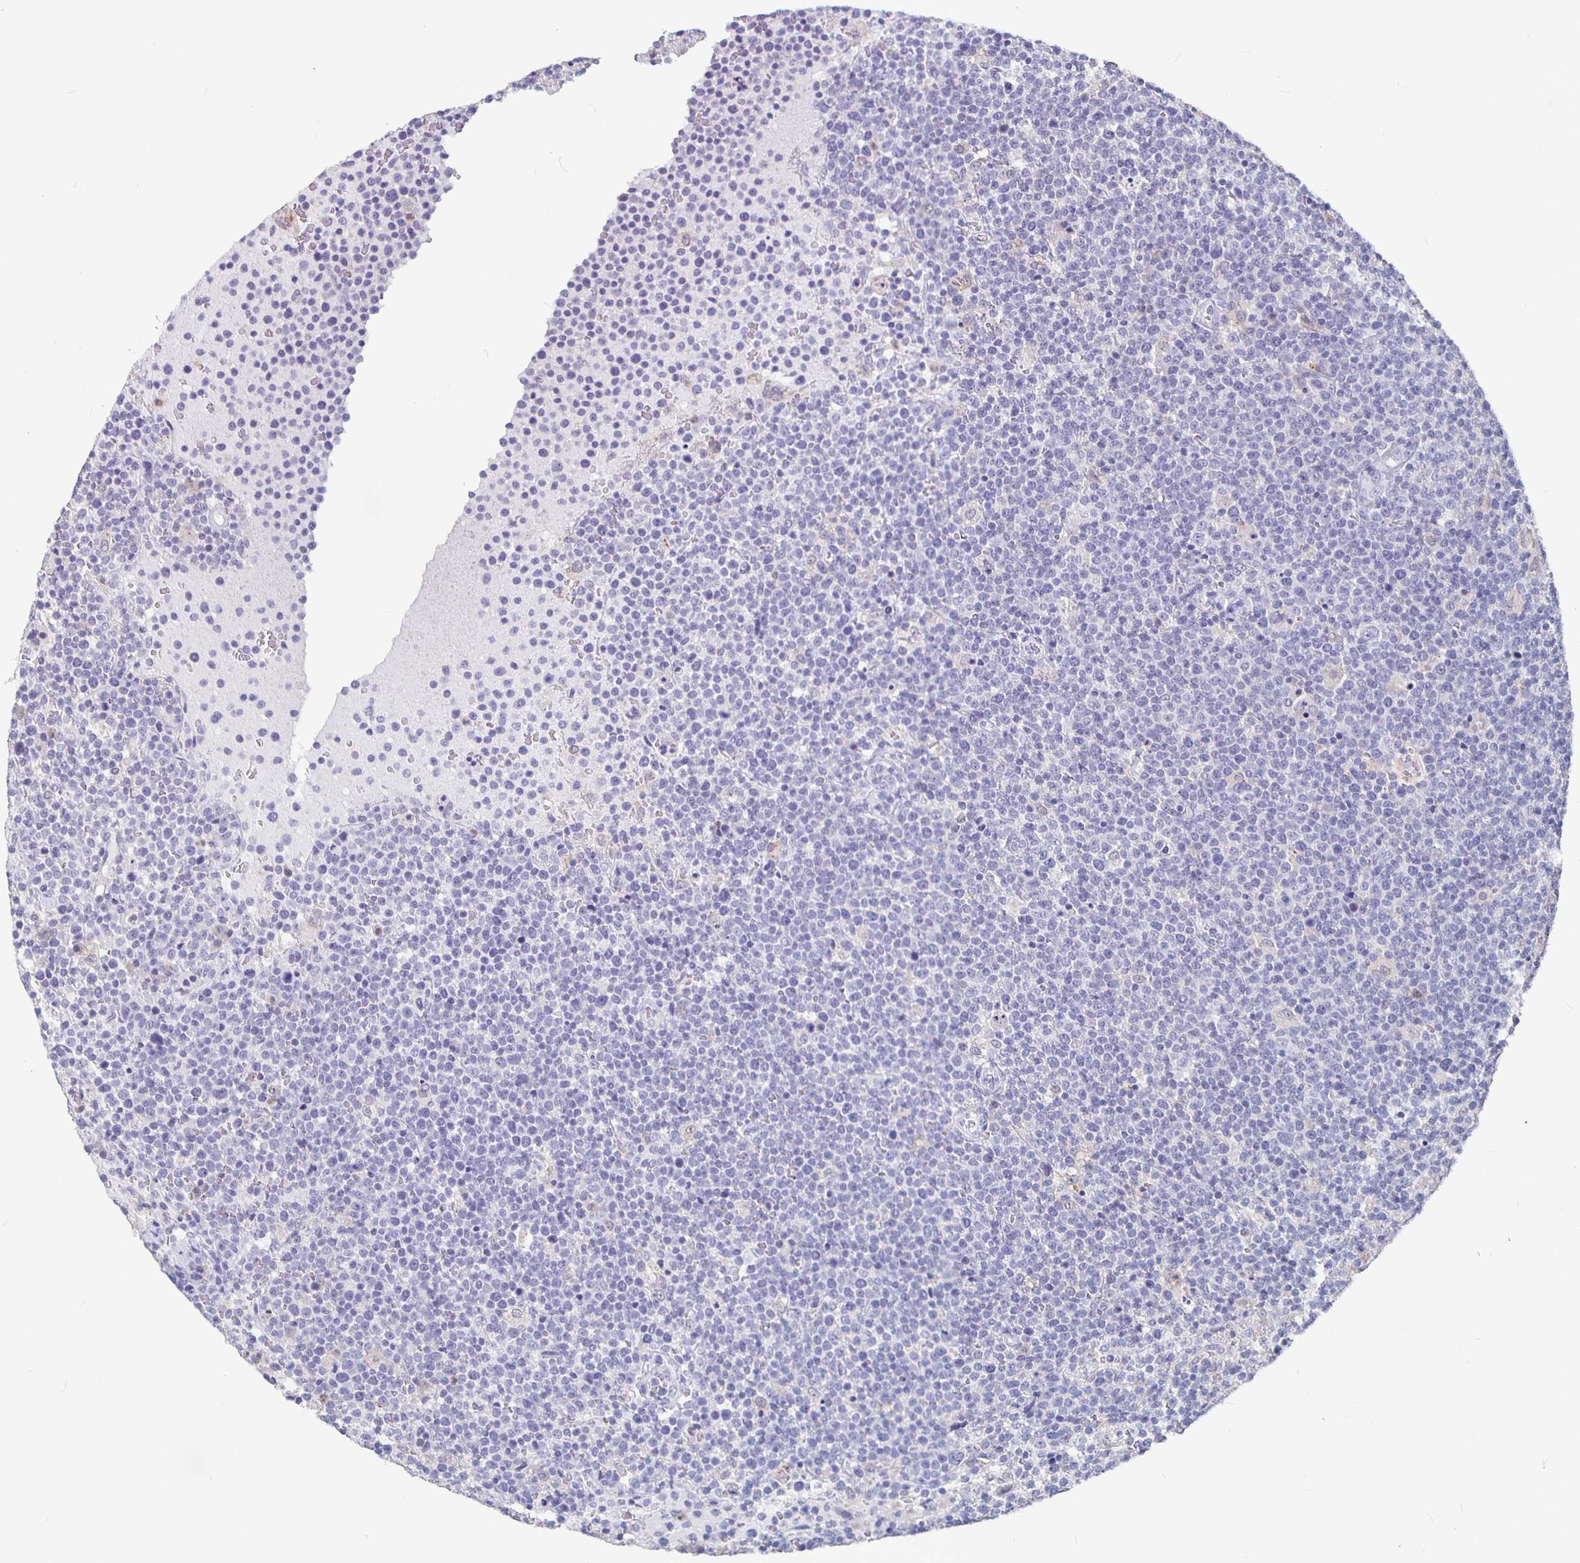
{"staining": {"intensity": "negative", "quantity": "none", "location": "none"}, "tissue": "lymphoma", "cell_type": "Tumor cells", "image_type": "cancer", "snomed": [{"axis": "morphology", "description": "Malignant lymphoma, non-Hodgkin's type, High grade"}, {"axis": "topography", "description": "Lymph node"}], "caption": "Immunohistochemistry of human high-grade malignant lymphoma, non-Hodgkin's type shows no staining in tumor cells.", "gene": "GPX4", "patient": {"sex": "male", "age": 61}}